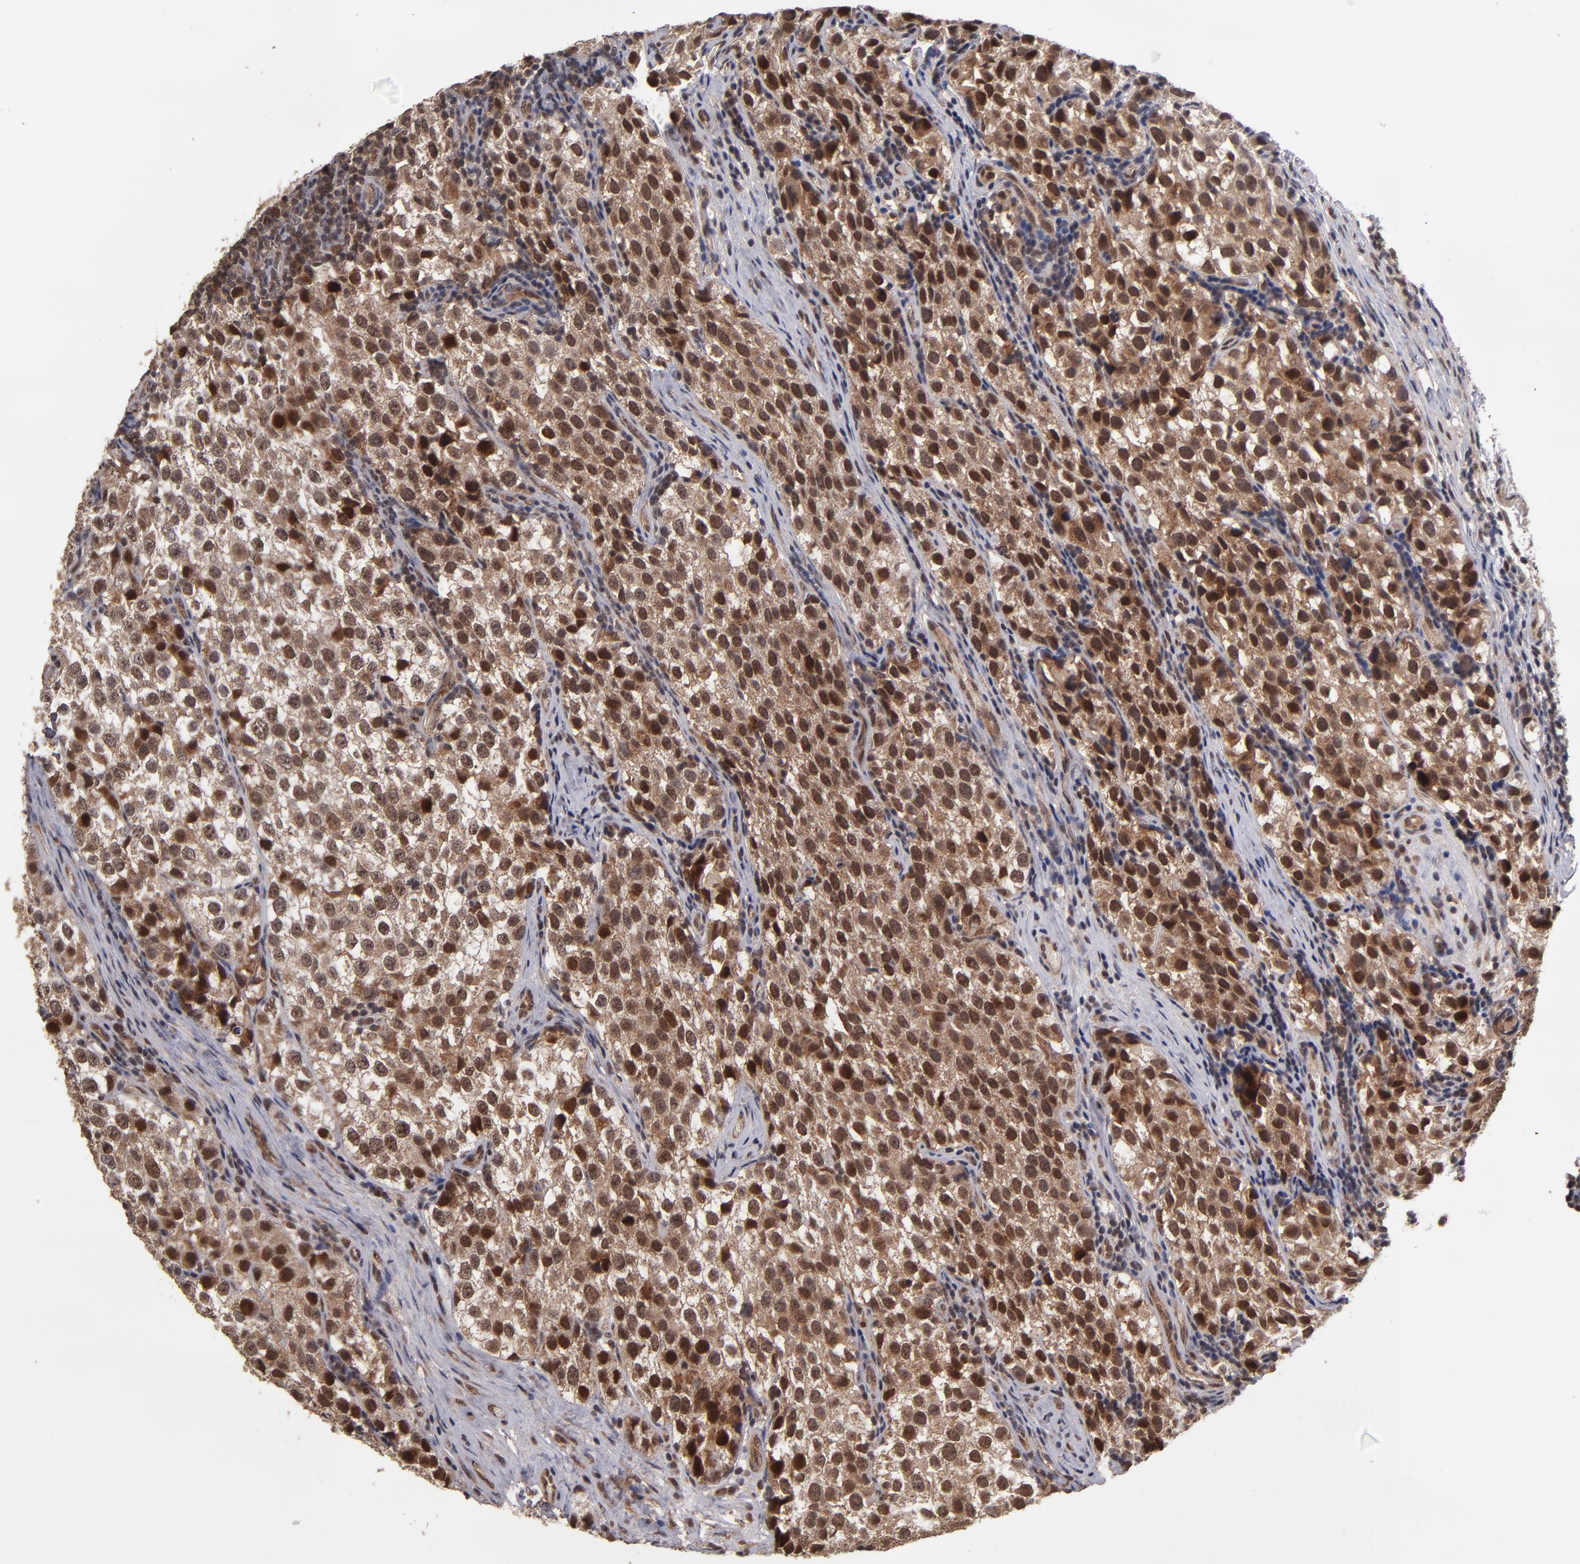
{"staining": {"intensity": "moderate", "quantity": ">75%", "location": "cytoplasmic/membranous,nuclear"}, "tissue": "testis cancer", "cell_type": "Tumor cells", "image_type": "cancer", "snomed": [{"axis": "morphology", "description": "Seminoma, NOS"}, {"axis": "topography", "description": "Testis"}], "caption": "This image reveals immunohistochemistry (IHC) staining of seminoma (testis), with medium moderate cytoplasmic/membranous and nuclear positivity in approximately >75% of tumor cells.", "gene": "CUL5", "patient": {"sex": "male", "age": 39}}